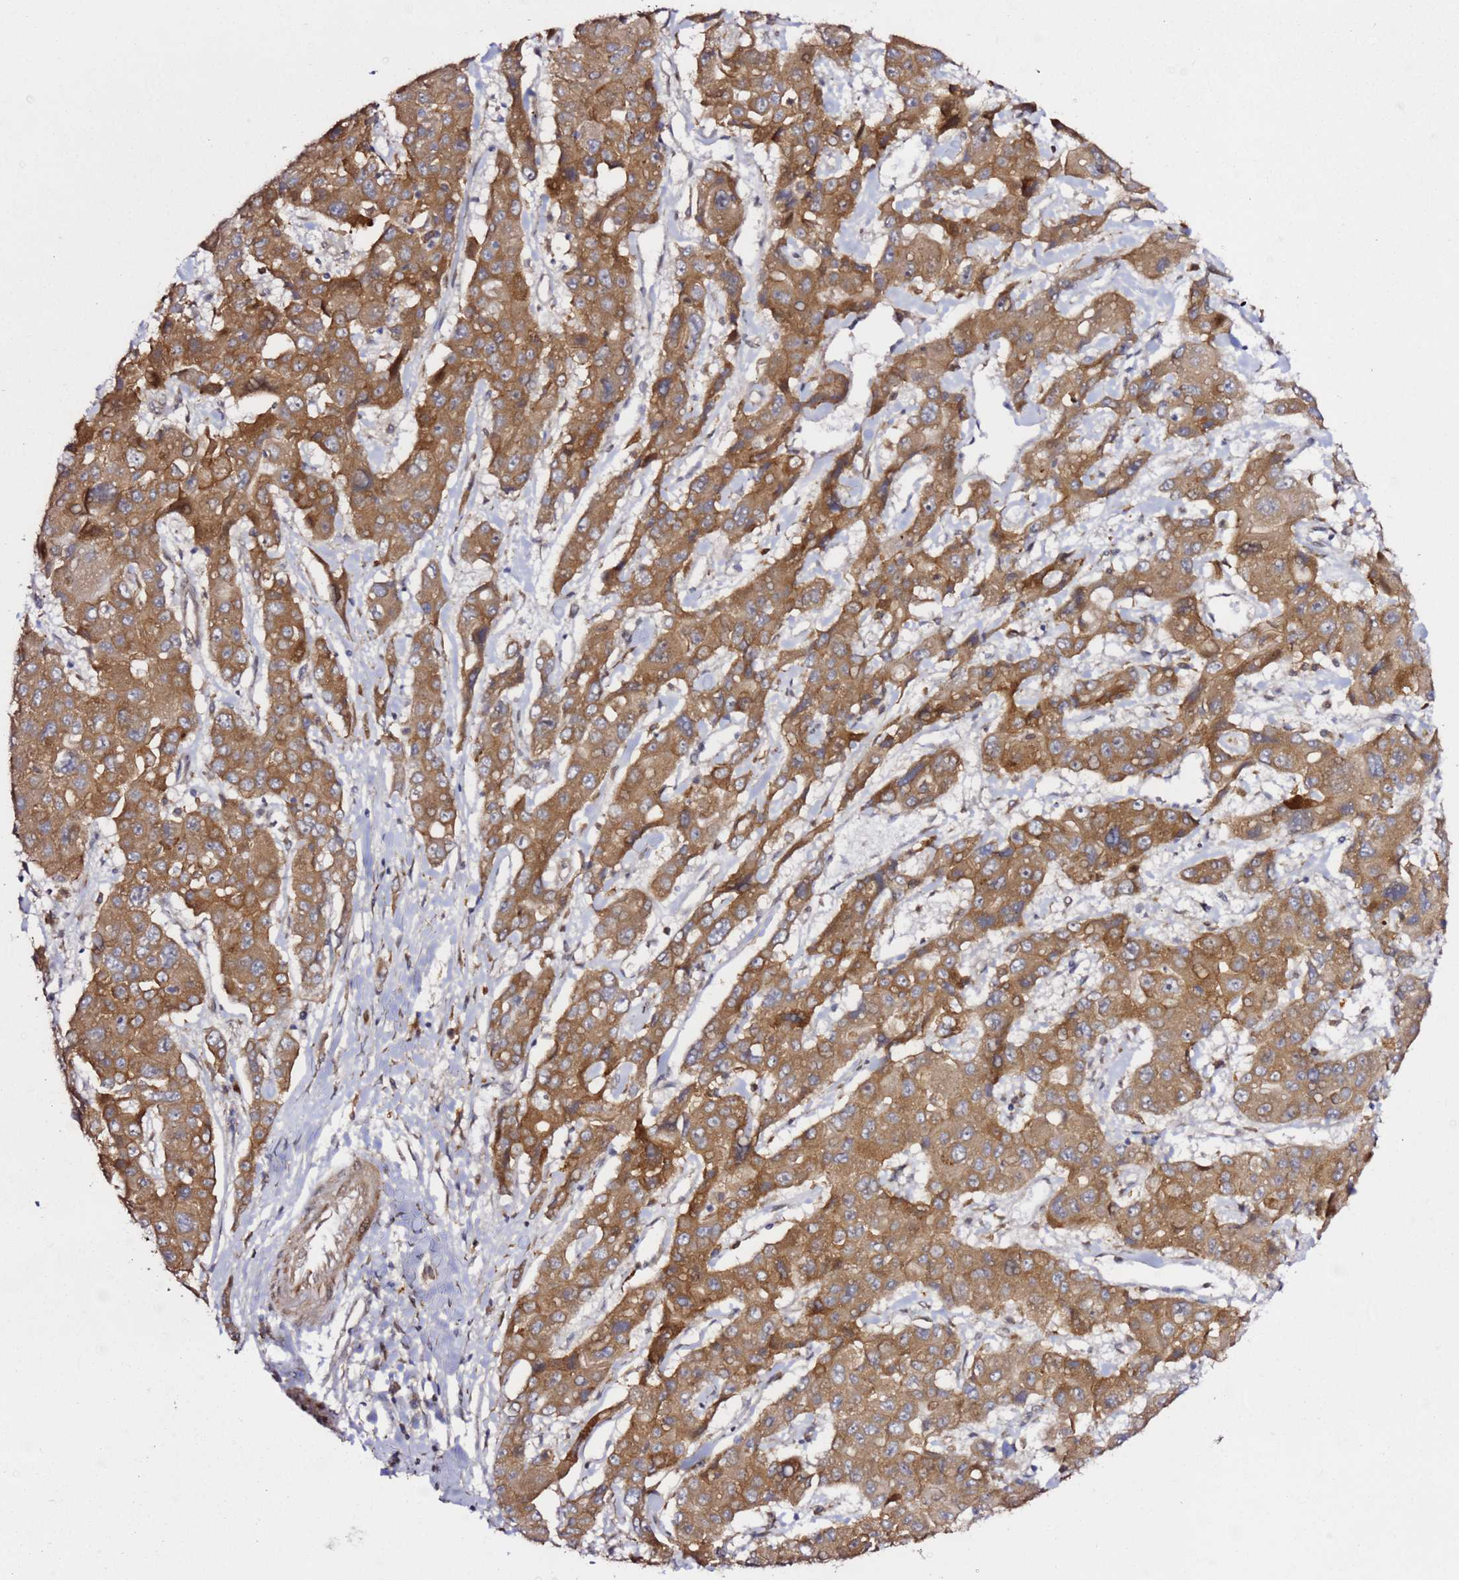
{"staining": {"intensity": "moderate", "quantity": ">75%", "location": "cytoplasmic/membranous"}, "tissue": "liver cancer", "cell_type": "Tumor cells", "image_type": "cancer", "snomed": [{"axis": "morphology", "description": "Cholangiocarcinoma"}, {"axis": "topography", "description": "Liver"}], "caption": "Immunohistochemical staining of liver cancer (cholangiocarcinoma) reveals medium levels of moderate cytoplasmic/membranous expression in about >75% of tumor cells. The staining was performed using DAB (3,3'-diaminobenzidine) to visualize the protein expression in brown, while the nuclei were stained in blue with hematoxylin (Magnification: 20x).", "gene": "PRKAB2", "patient": {"sex": "male", "age": 67}}